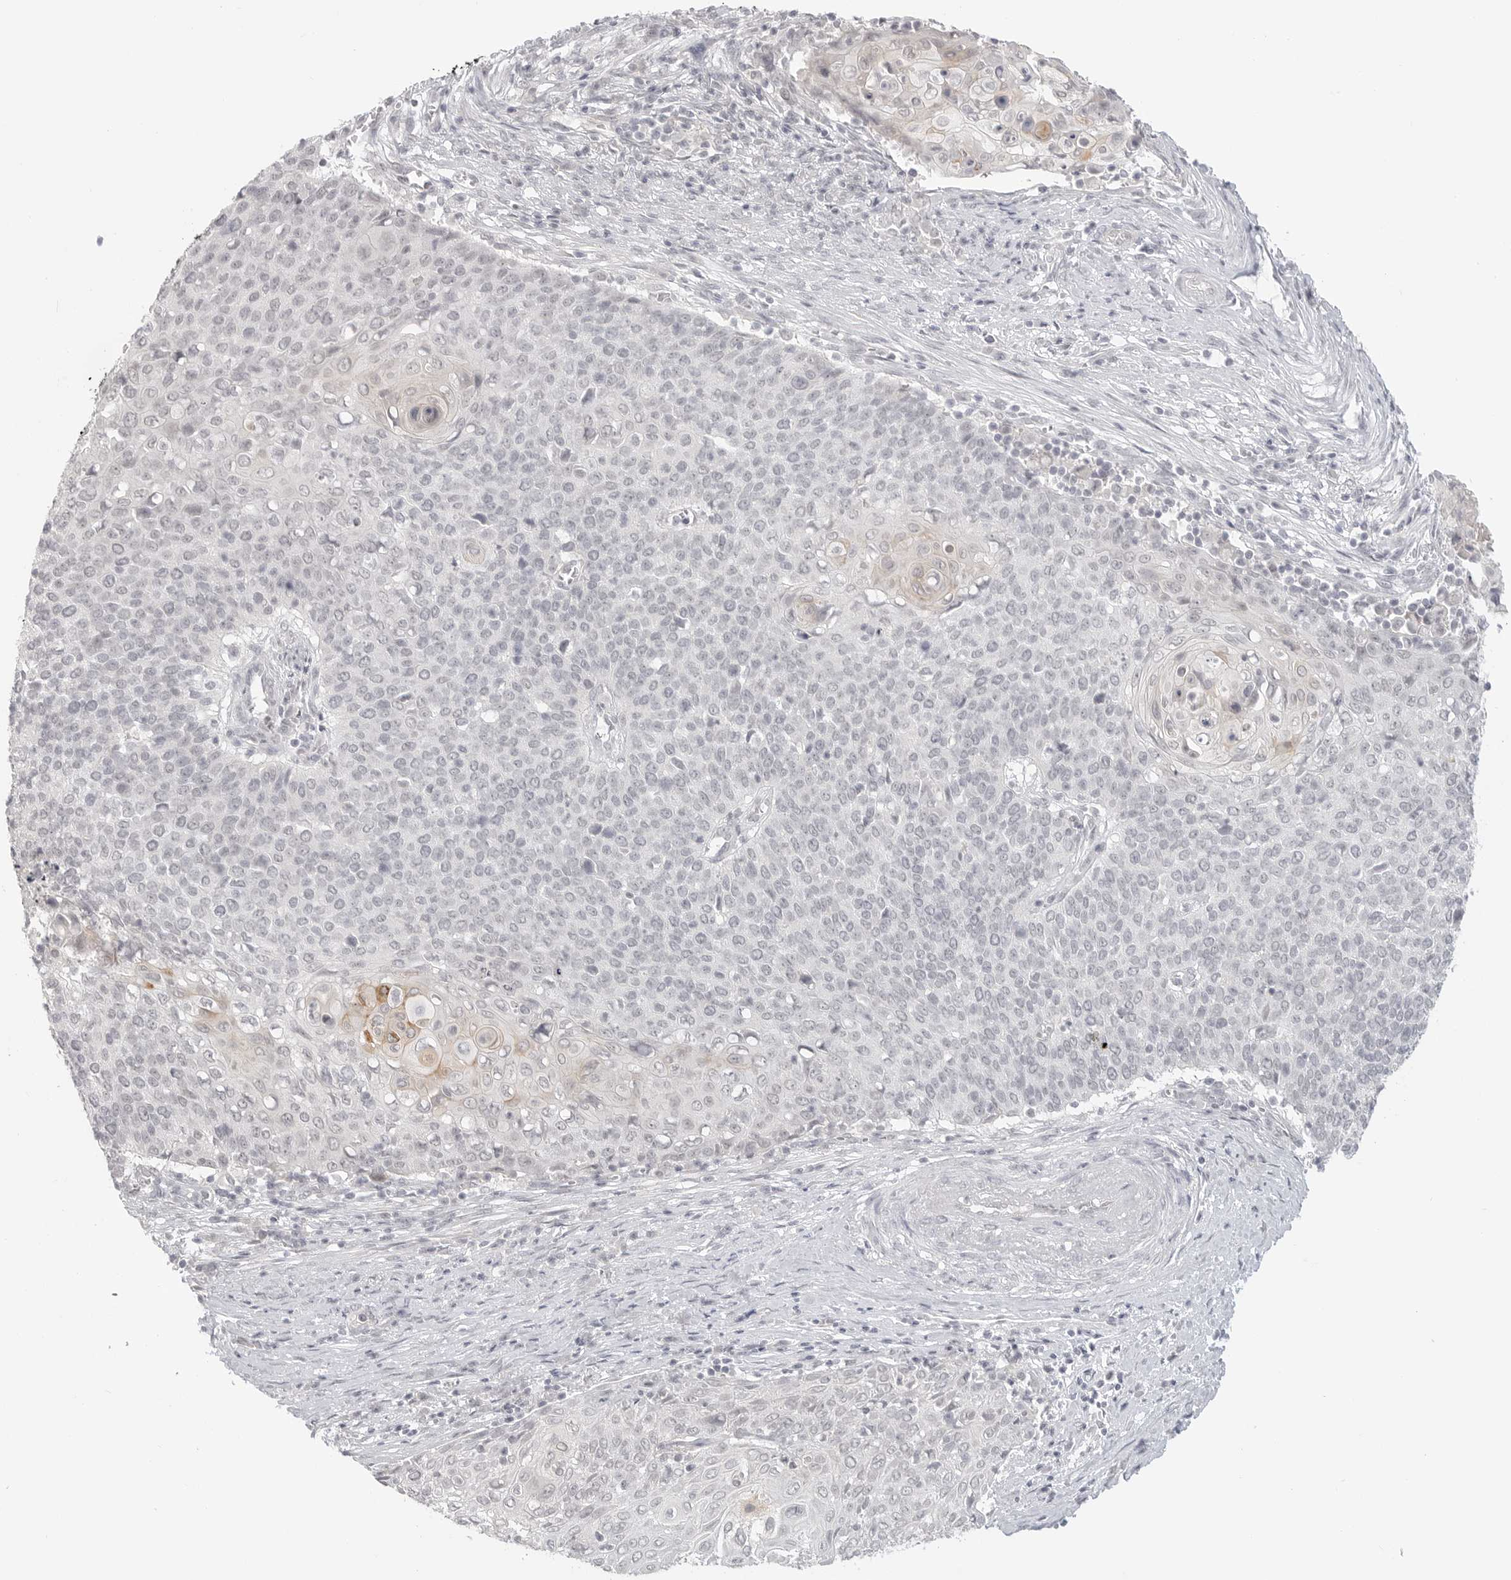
{"staining": {"intensity": "negative", "quantity": "none", "location": "none"}, "tissue": "cervical cancer", "cell_type": "Tumor cells", "image_type": "cancer", "snomed": [{"axis": "morphology", "description": "Squamous cell carcinoma, NOS"}, {"axis": "topography", "description": "Cervix"}], "caption": "High magnification brightfield microscopy of cervical squamous cell carcinoma stained with DAB (brown) and counterstained with hematoxylin (blue): tumor cells show no significant expression.", "gene": "KLK11", "patient": {"sex": "female", "age": 39}}